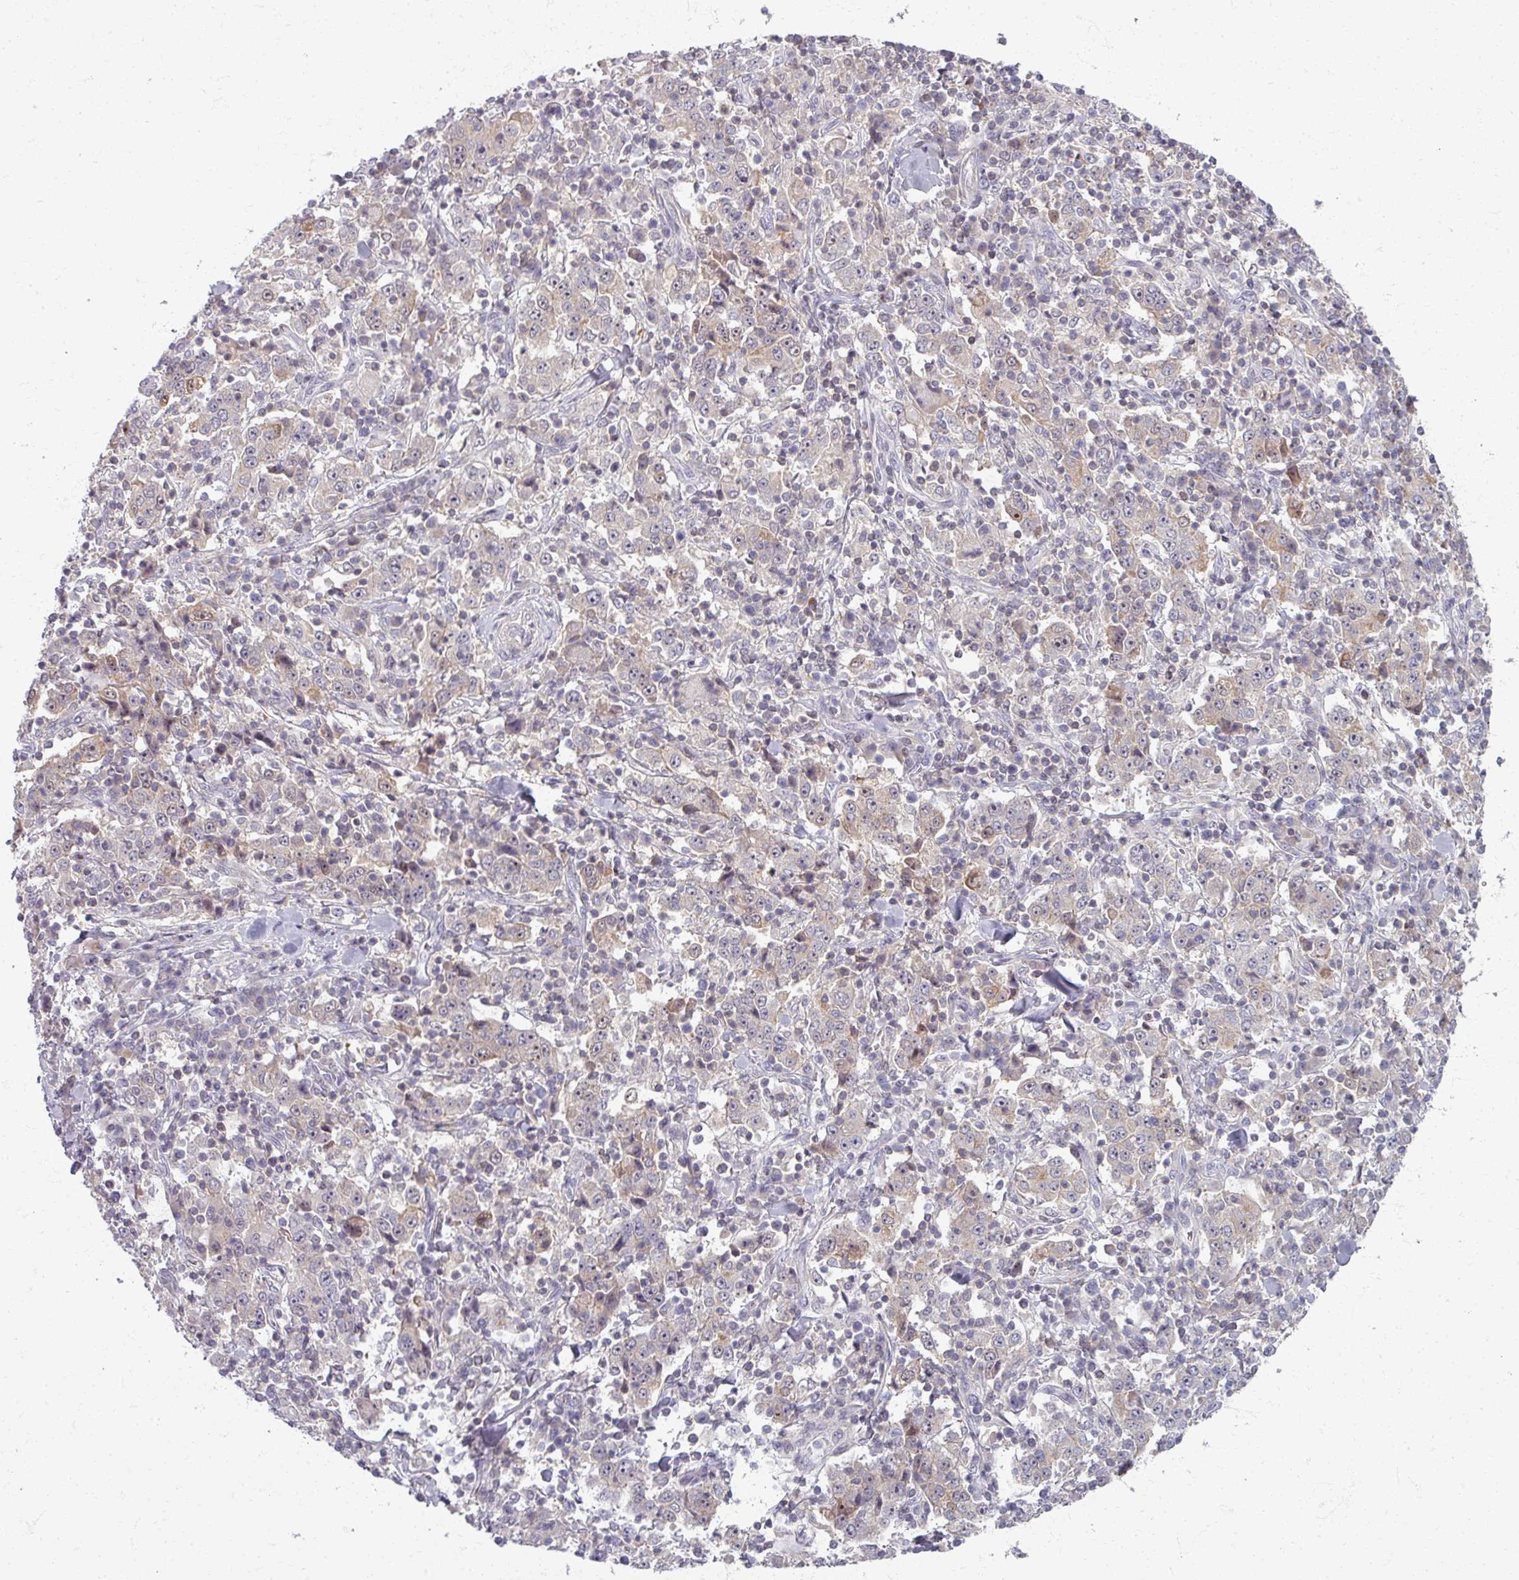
{"staining": {"intensity": "weak", "quantity": "<25%", "location": "cytoplasmic/membranous"}, "tissue": "stomach cancer", "cell_type": "Tumor cells", "image_type": "cancer", "snomed": [{"axis": "morphology", "description": "Normal tissue, NOS"}, {"axis": "morphology", "description": "Adenocarcinoma, NOS"}, {"axis": "topography", "description": "Stomach, upper"}, {"axis": "topography", "description": "Stomach"}], "caption": "Tumor cells are negative for protein expression in human stomach cancer.", "gene": "TTLL7", "patient": {"sex": "male", "age": 59}}